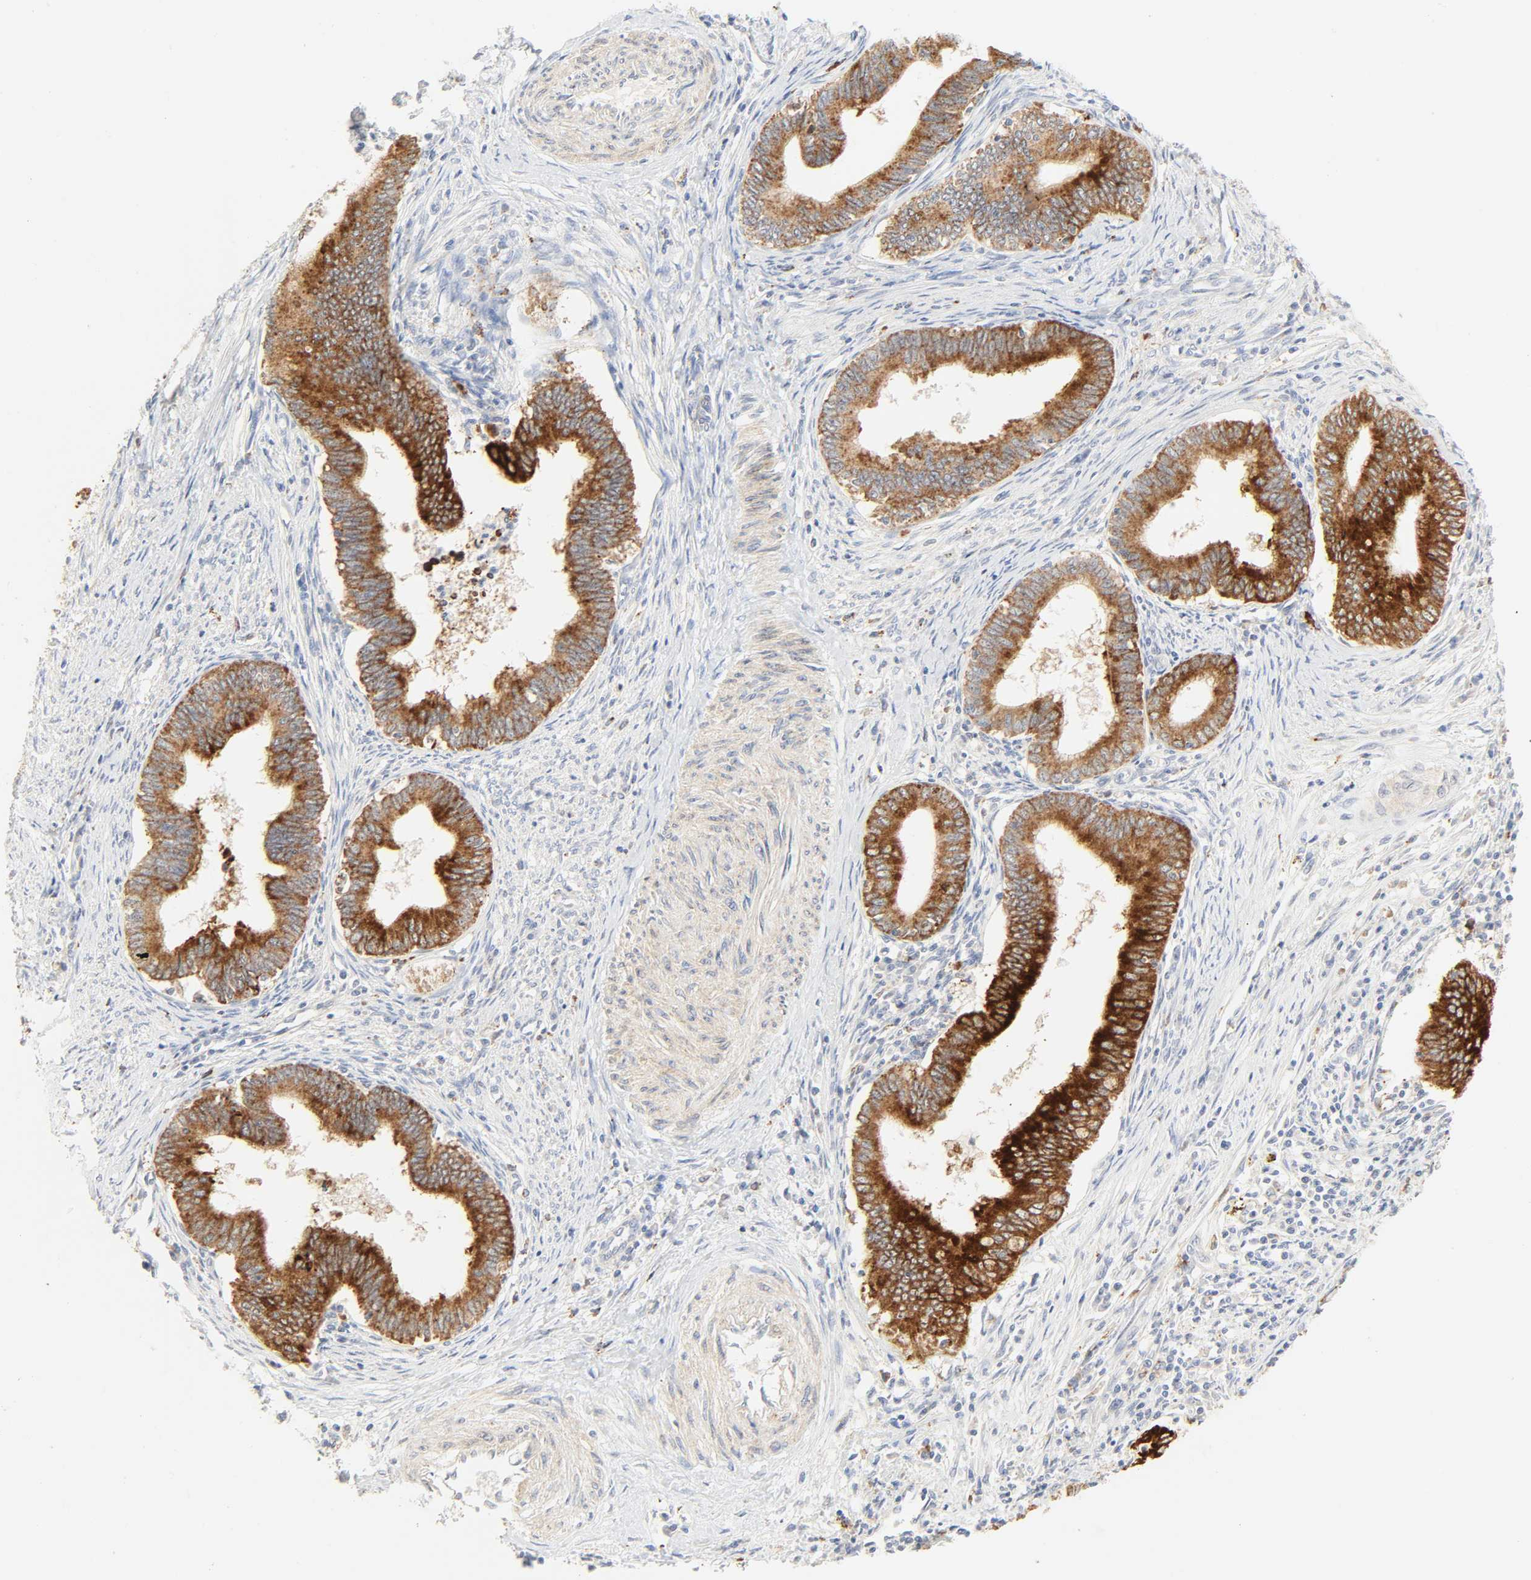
{"staining": {"intensity": "strong", "quantity": ">75%", "location": "cytoplasmic/membranous"}, "tissue": "cervical cancer", "cell_type": "Tumor cells", "image_type": "cancer", "snomed": [{"axis": "morphology", "description": "Adenocarcinoma, NOS"}, {"axis": "topography", "description": "Cervix"}], "caption": "Adenocarcinoma (cervical) stained for a protein shows strong cytoplasmic/membranous positivity in tumor cells.", "gene": "CAMK2A", "patient": {"sex": "female", "age": 36}}